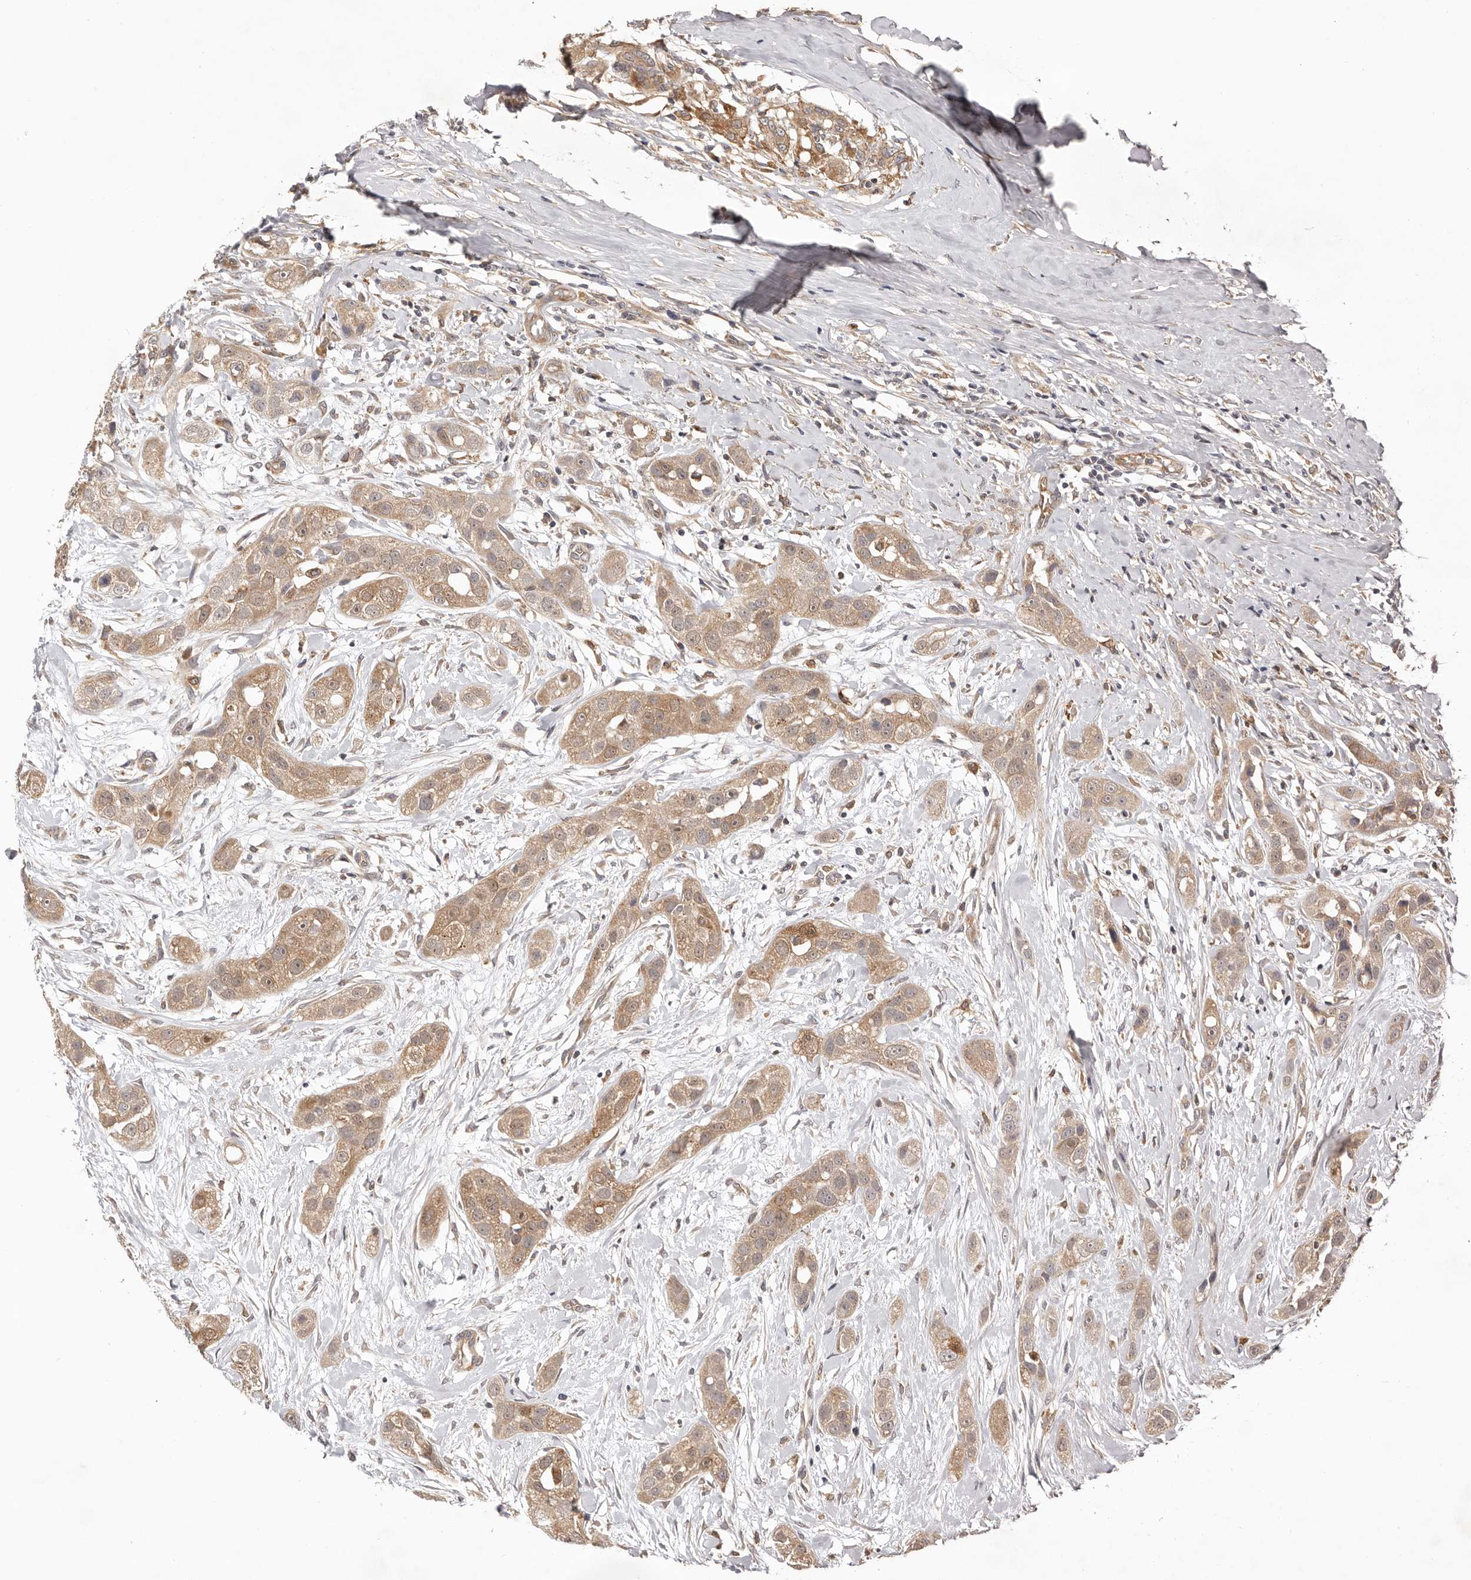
{"staining": {"intensity": "moderate", "quantity": ">75%", "location": "cytoplasmic/membranous"}, "tissue": "head and neck cancer", "cell_type": "Tumor cells", "image_type": "cancer", "snomed": [{"axis": "morphology", "description": "Normal tissue, NOS"}, {"axis": "morphology", "description": "Squamous cell carcinoma, NOS"}, {"axis": "topography", "description": "Skeletal muscle"}, {"axis": "topography", "description": "Head-Neck"}], "caption": "Human head and neck cancer stained with a protein marker exhibits moderate staining in tumor cells.", "gene": "UBR2", "patient": {"sex": "male", "age": 51}}